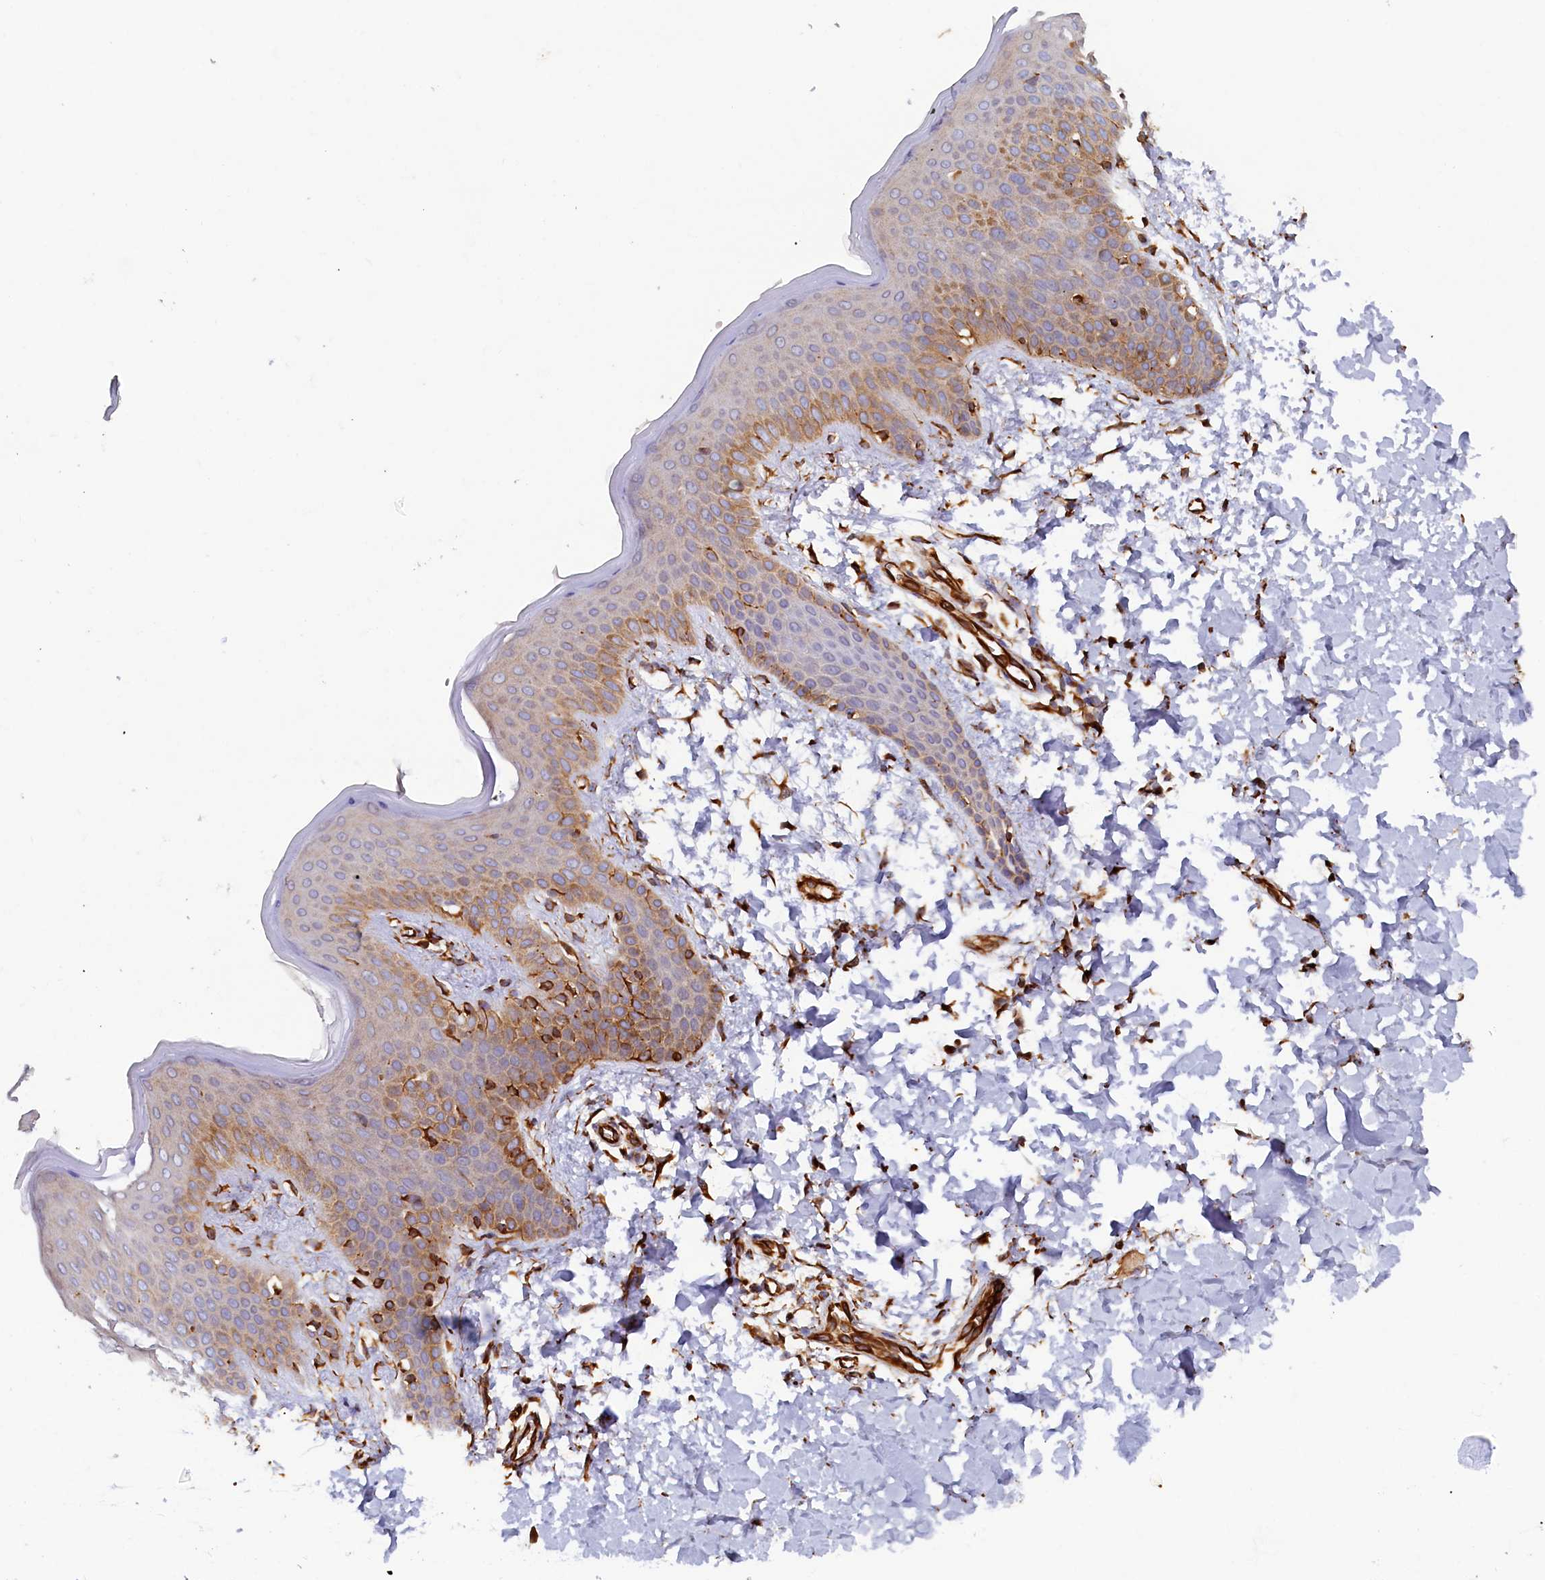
{"staining": {"intensity": "strong", "quantity": ">75%", "location": "cytoplasmic/membranous"}, "tissue": "skin", "cell_type": "Fibroblasts", "image_type": "normal", "snomed": [{"axis": "morphology", "description": "Normal tissue, NOS"}, {"axis": "topography", "description": "Skin"}], "caption": "A photomicrograph showing strong cytoplasmic/membranous positivity in about >75% of fibroblasts in benign skin, as visualized by brown immunohistochemical staining.", "gene": "LRRC57", "patient": {"sex": "male", "age": 36}}